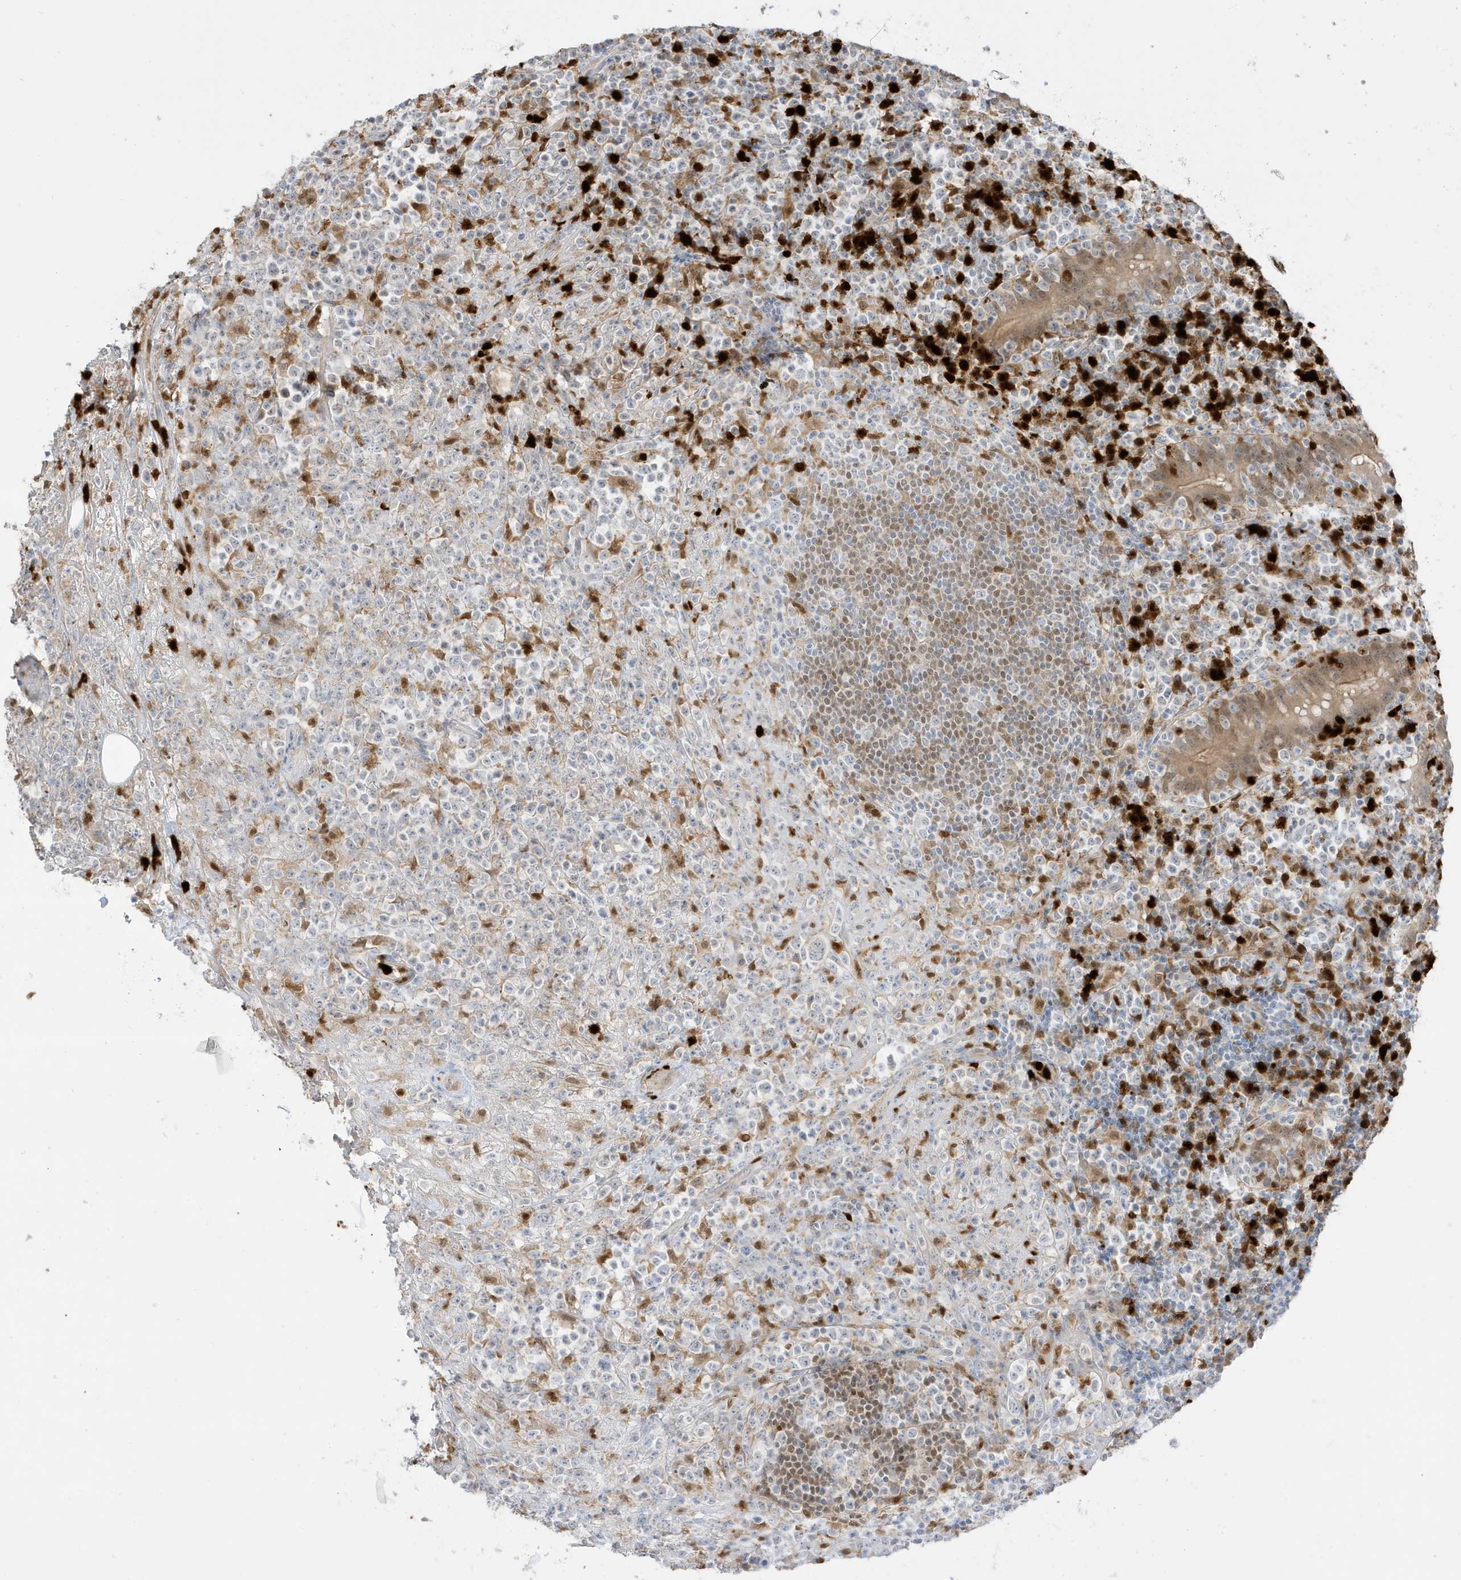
{"staining": {"intensity": "negative", "quantity": "none", "location": "none"}, "tissue": "lymphoma", "cell_type": "Tumor cells", "image_type": "cancer", "snomed": [{"axis": "morphology", "description": "Malignant lymphoma, non-Hodgkin's type, High grade"}, {"axis": "topography", "description": "Colon"}], "caption": "High magnification brightfield microscopy of lymphoma stained with DAB (3,3'-diaminobenzidine) (brown) and counterstained with hematoxylin (blue): tumor cells show no significant expression. (DAB (3,3'-diaminobenzidine) immunohistochemistry (IHC), high magnification).", "gene": "GCA", "patient": {"sex": "female", "age": 53}}